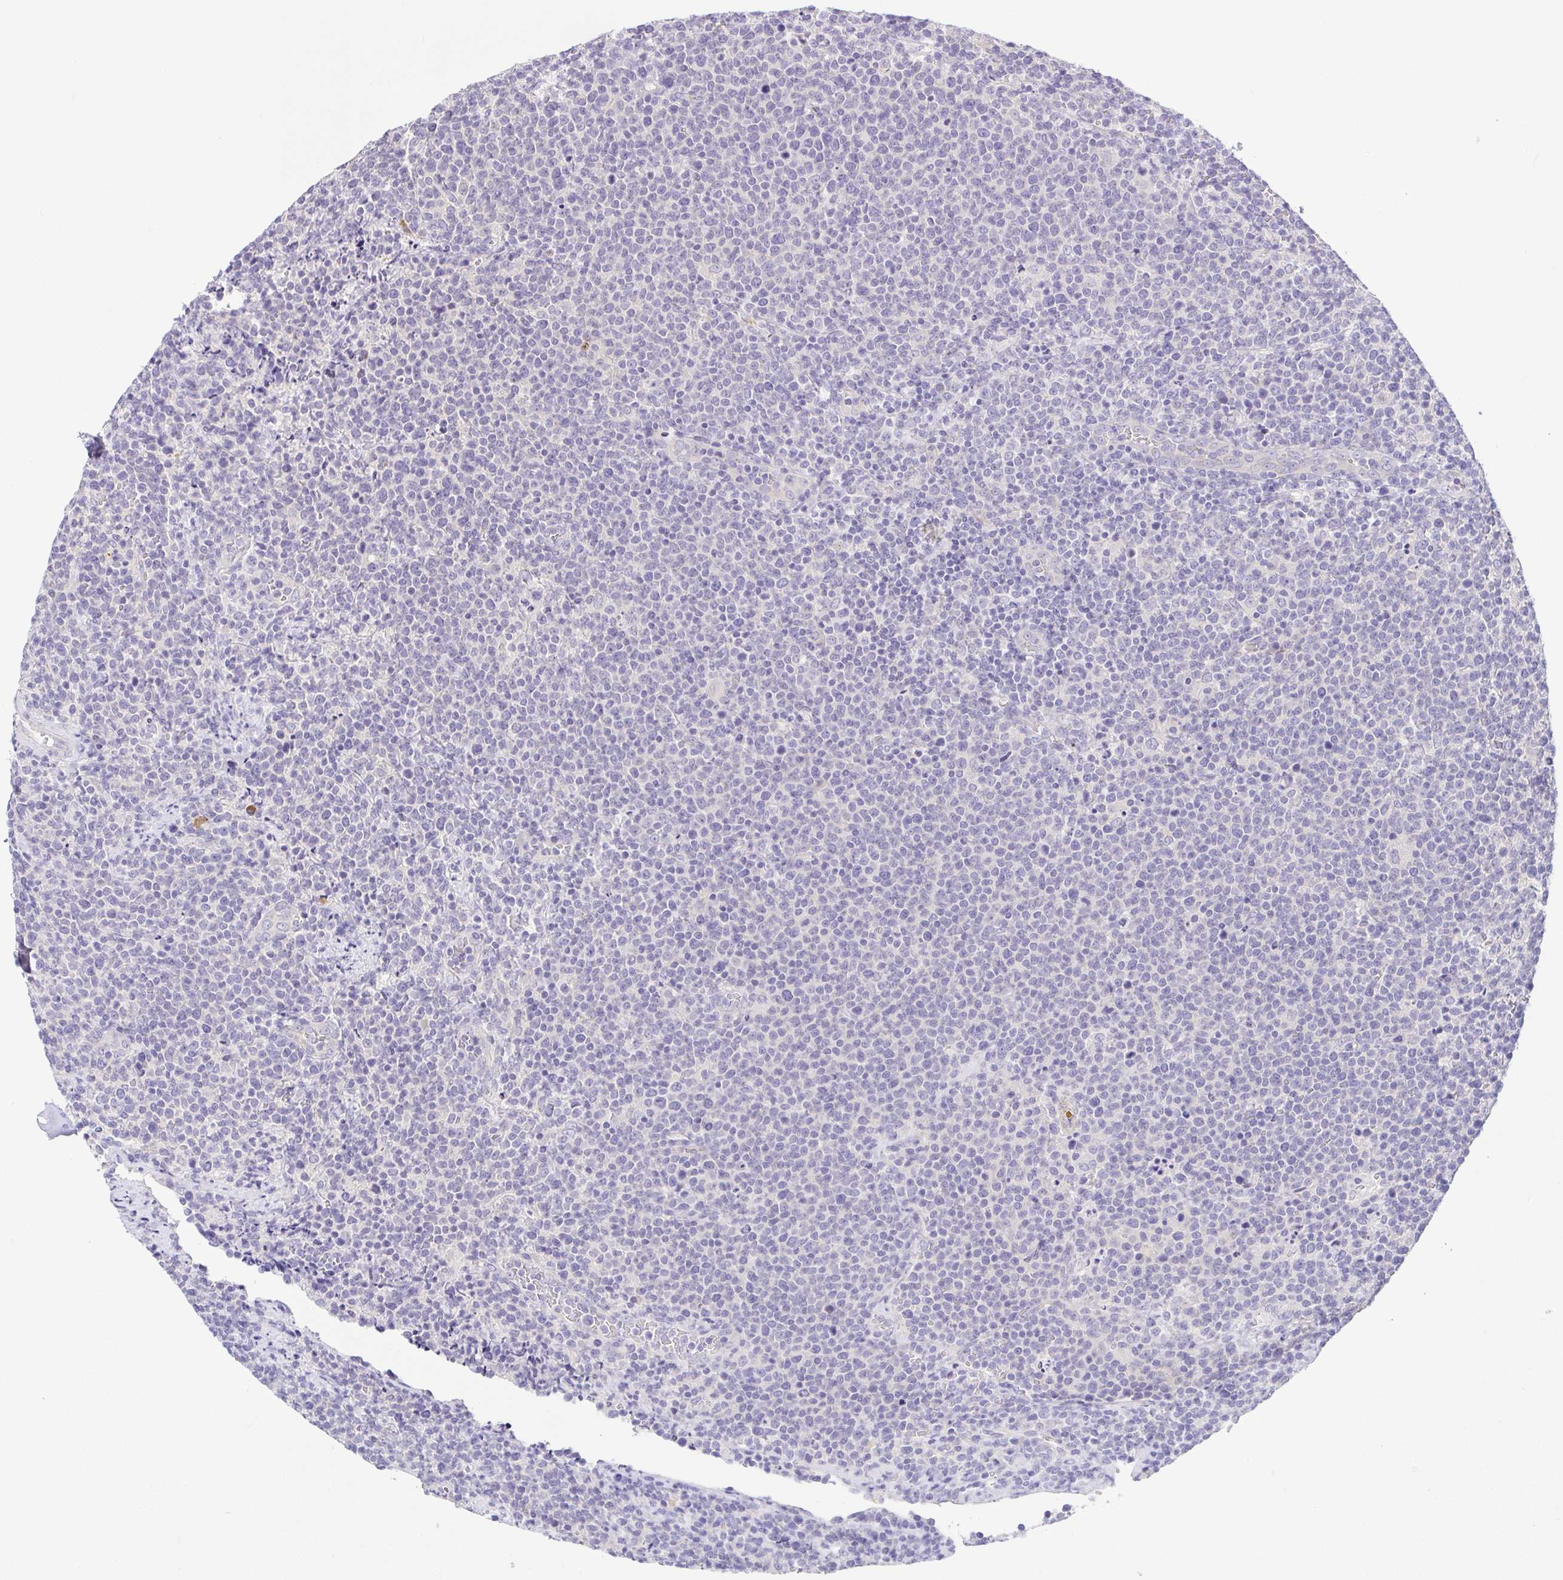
{"staining": {"intensity": "negative", "quantity": "none", "location": "none"}, "tissue": "lymphoma", "cell_type": "Tumor cells", "image_type": "cancer", "snomed": [{"axis": "morphology", "description": "Malignant lymphoma, non-Hodgkin's type, High grade"}, {"axis": "topography", "description": "Lymph node"}], "caption": "This is an immunohistochemistry (IHC) histopathology image of human high-grade malignant lymphoma, non-Hodgkin's type. There is no positivity in tumor cells.", "gene": "KRTDAP", "patient": {"sex": "male", "age": 61}}